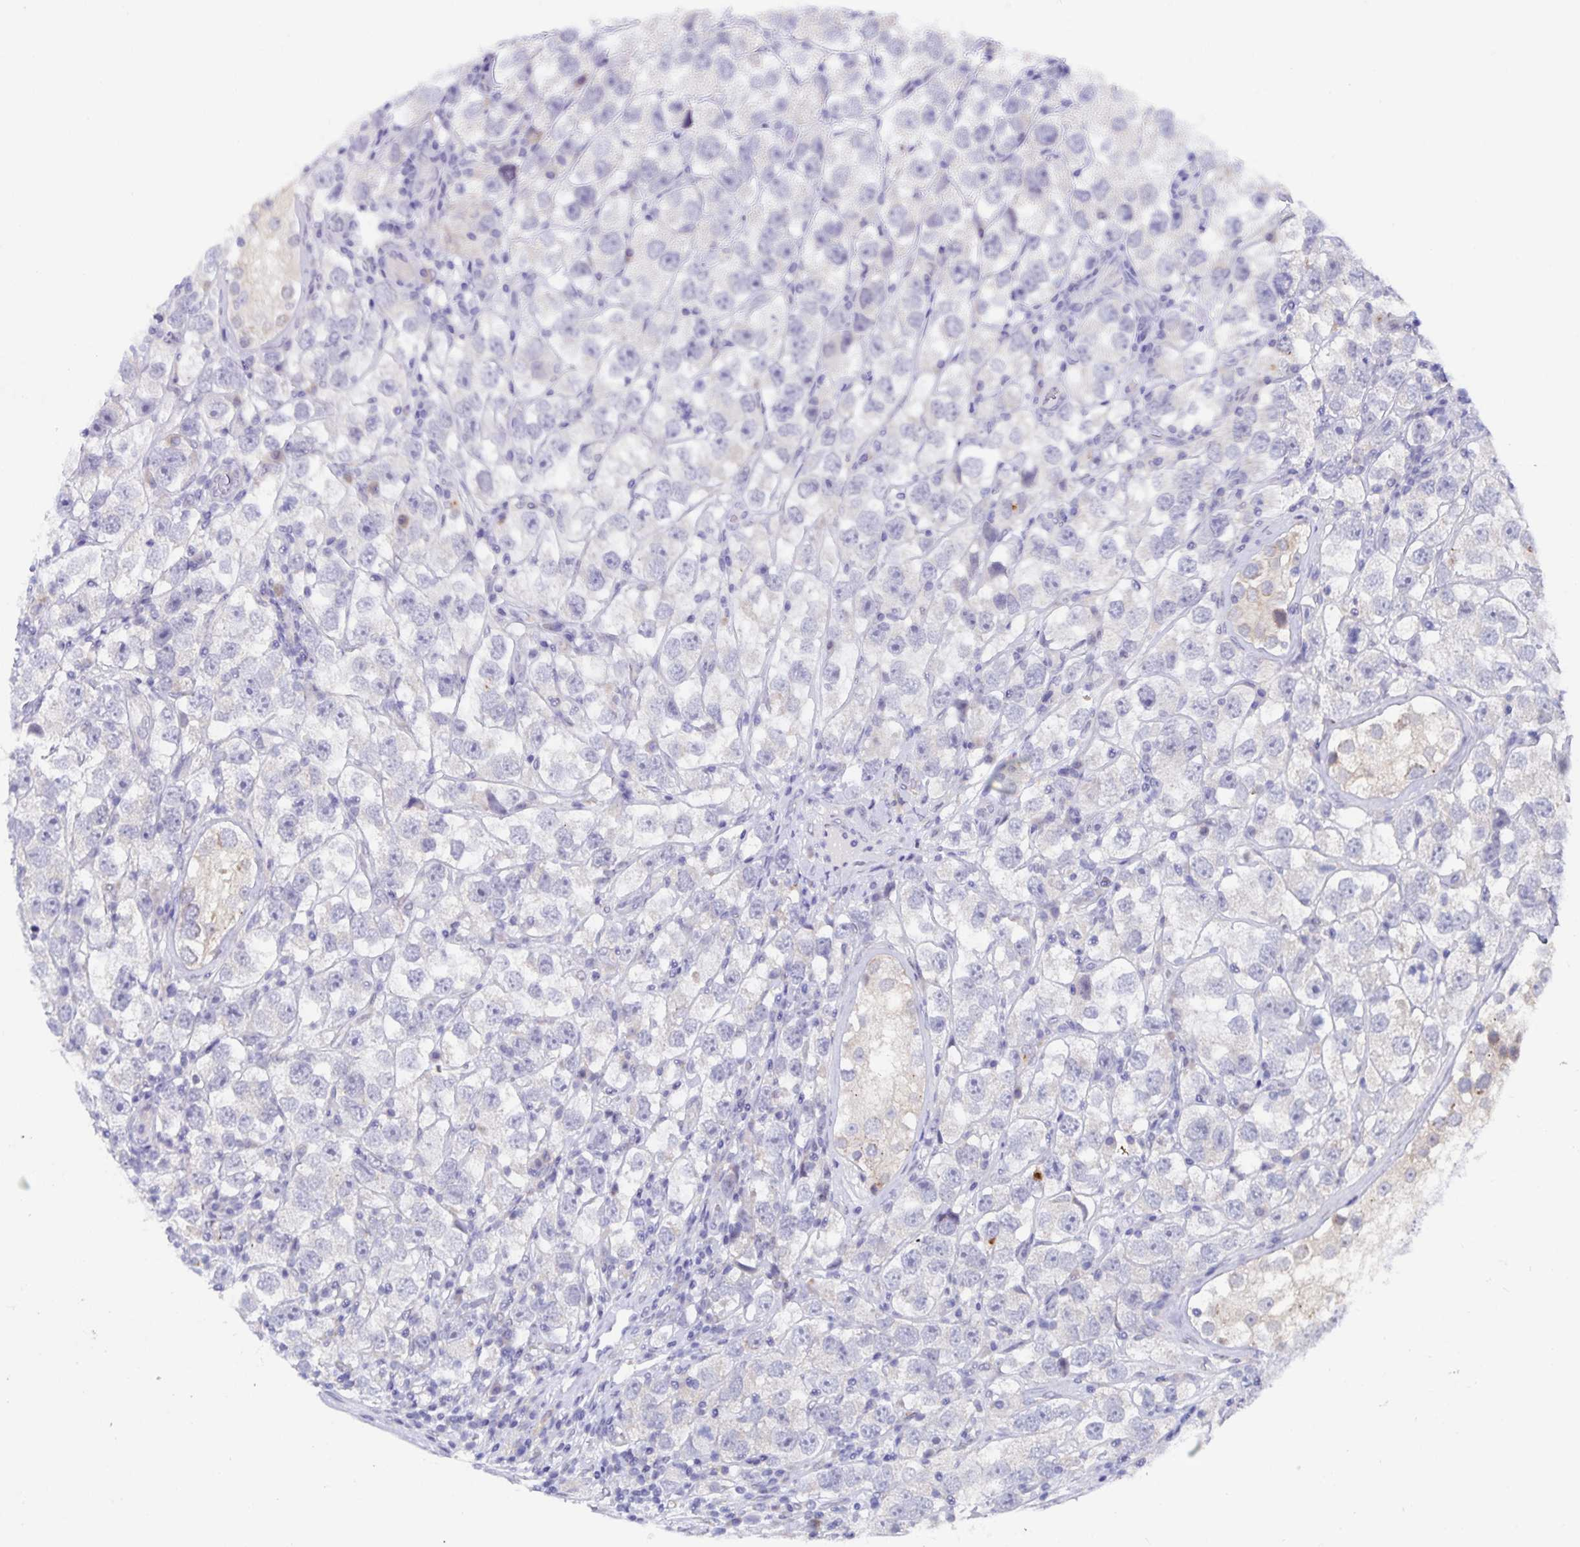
{"staining": {"intensity": "negative", "quantity": "none", "location": "none"}, "tissue": "testis cancer", "cell_type": "Tumor cells", "image_type": "cancer", "snomed": [{"axis": "morphology", "description": "Seminoma, NOS"}, {"axis": "topography", "description": "Testis"}], "caption": "This image is of testis cancer (seminoma) stained with IHC to label a protein in brown with the nuclei are counter-stained blue. There is no positivity in tumor cells.", "gene": "ZIK1", "patient": {"sex": "male", "age": 26}}